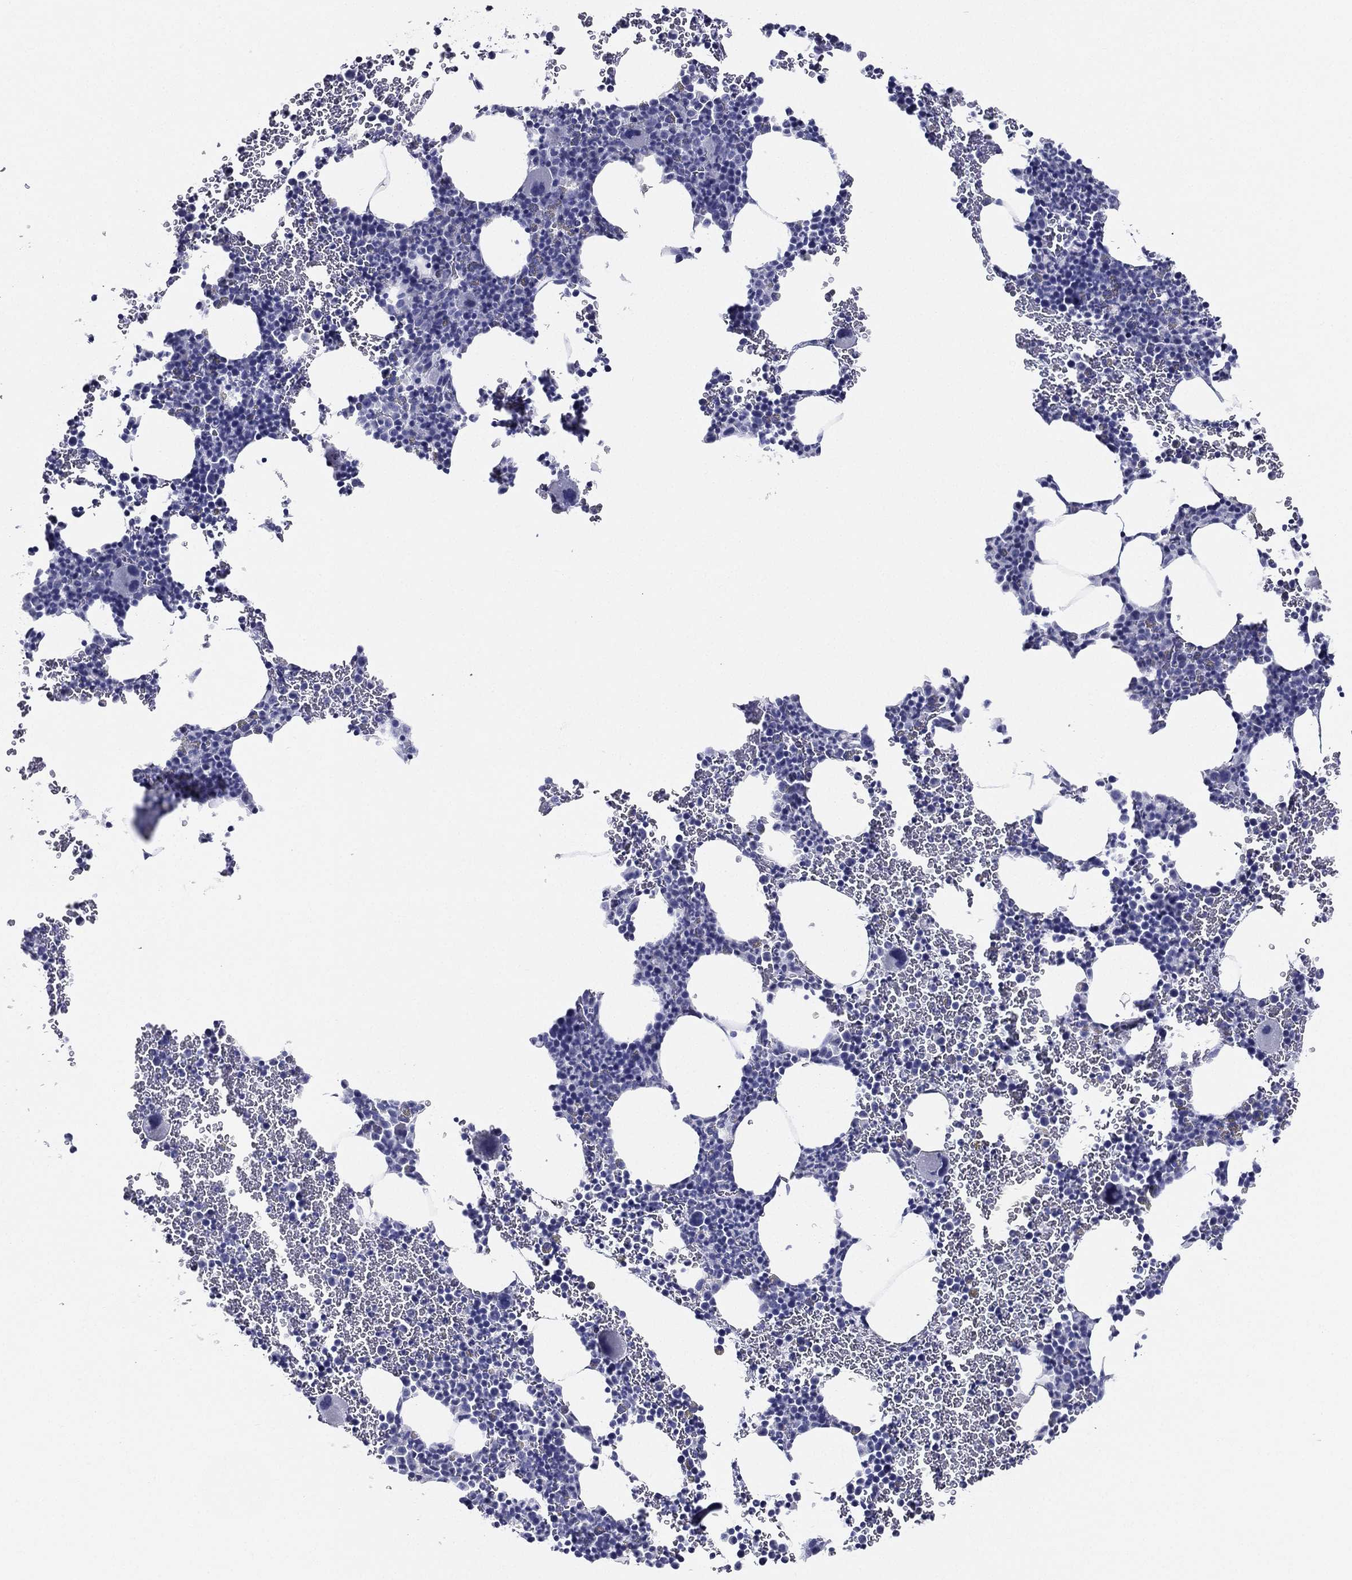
{"staining": {"intensity": "negative", "quantity": "none", "location": "none"}, "tissue": "bone marrow", "cell_type": "Hematopoietic cells", "image_type": "normal", "snomed": [{"axis": "morphology", "description": "Normal tissue, NOS"}, {"axis": "topography", "description": "Bone marrow"}], "caption": "IHC image of unremarkable bone marrow: human bone marrow stained with DAB (3,3'-diaminobenzidine) demonstrates no significant protein expression in hematopoietic cells. (Stains: DAB immunohistochemistry with hematoxylin counter stain, Microscopy: brightfield microscopy at high magnification).", "gene": "TFAP2A", "patient": {"sex": "male", "age": 45}}